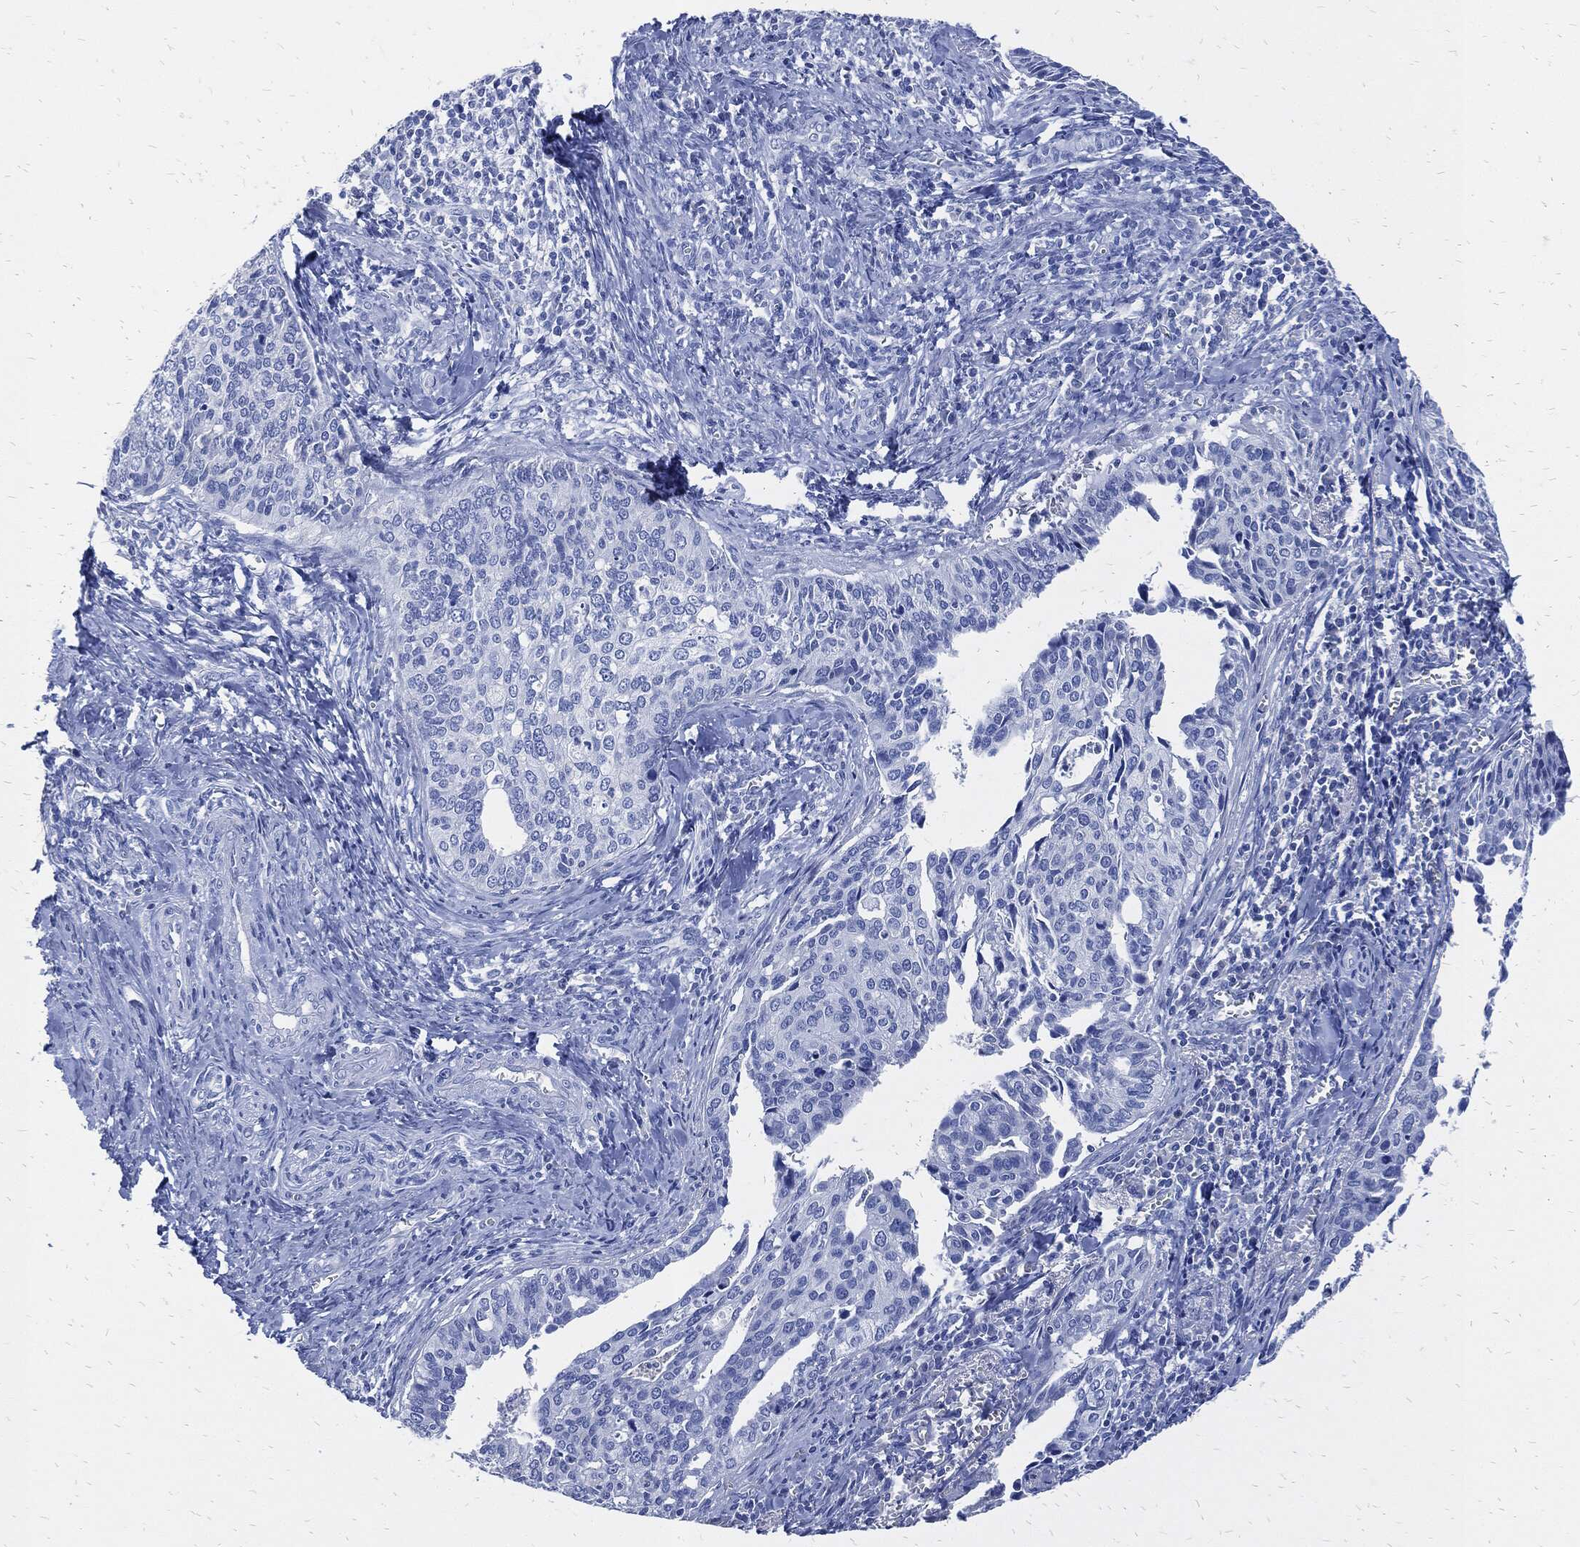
{"staining": {"intensity": "negative", "quantity": "none", "location": "none"}, "tissue": "cervical cancer", "cell_type": "Tumor cells", "image_type": "cancer", "snomed": [{"axis": "morphology", "description": "Squamous cell carcinoma, NOS"}, {"axis": "topography", "description": "Cervix"}], "caption": "Cervical squamous cell carcinoma was stained to show a protein in brown. There is no significant positivity in tumor cells.", "gene": "FABP4", "patient": {"sex": "female", "age": 29}}